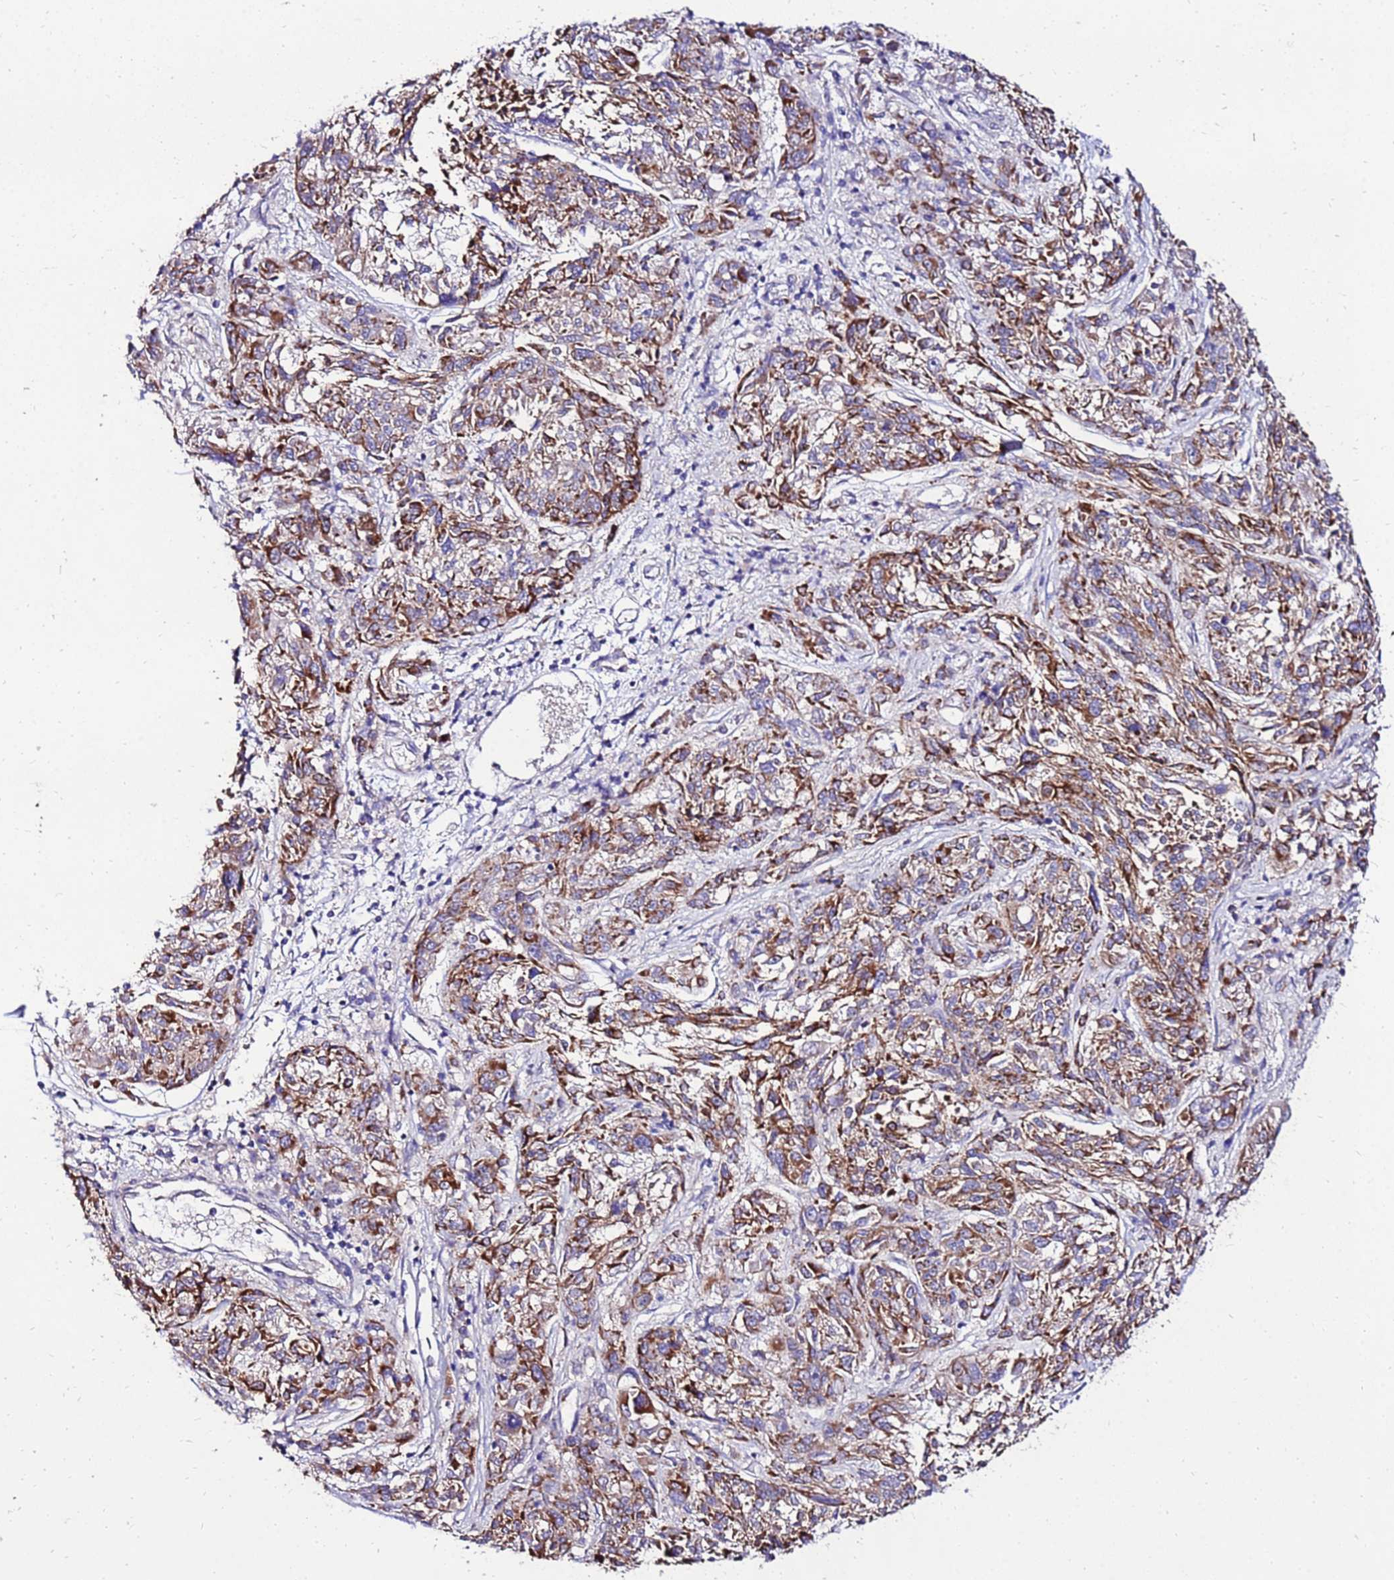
{"staining": {"intensity": "moderate", "quantity": ">75%", "location": "cytoplasmic/membranous"}, "tissue": "melanoma", "cell_type": "Tumor cells", "image_type": "cancer", "snomed": [{"axis": "morphology", "description": "Malignant melanoma, NOS"}, {"axis": "topography", "description": "Skin"}], "caption": "Tumor cells display moderate cytoplasmic/membranous staining in approximately >75% of cells in malignant melanoma.", "gene": "TMEM106C", "patient": {"sex": "male", "age": 53}}